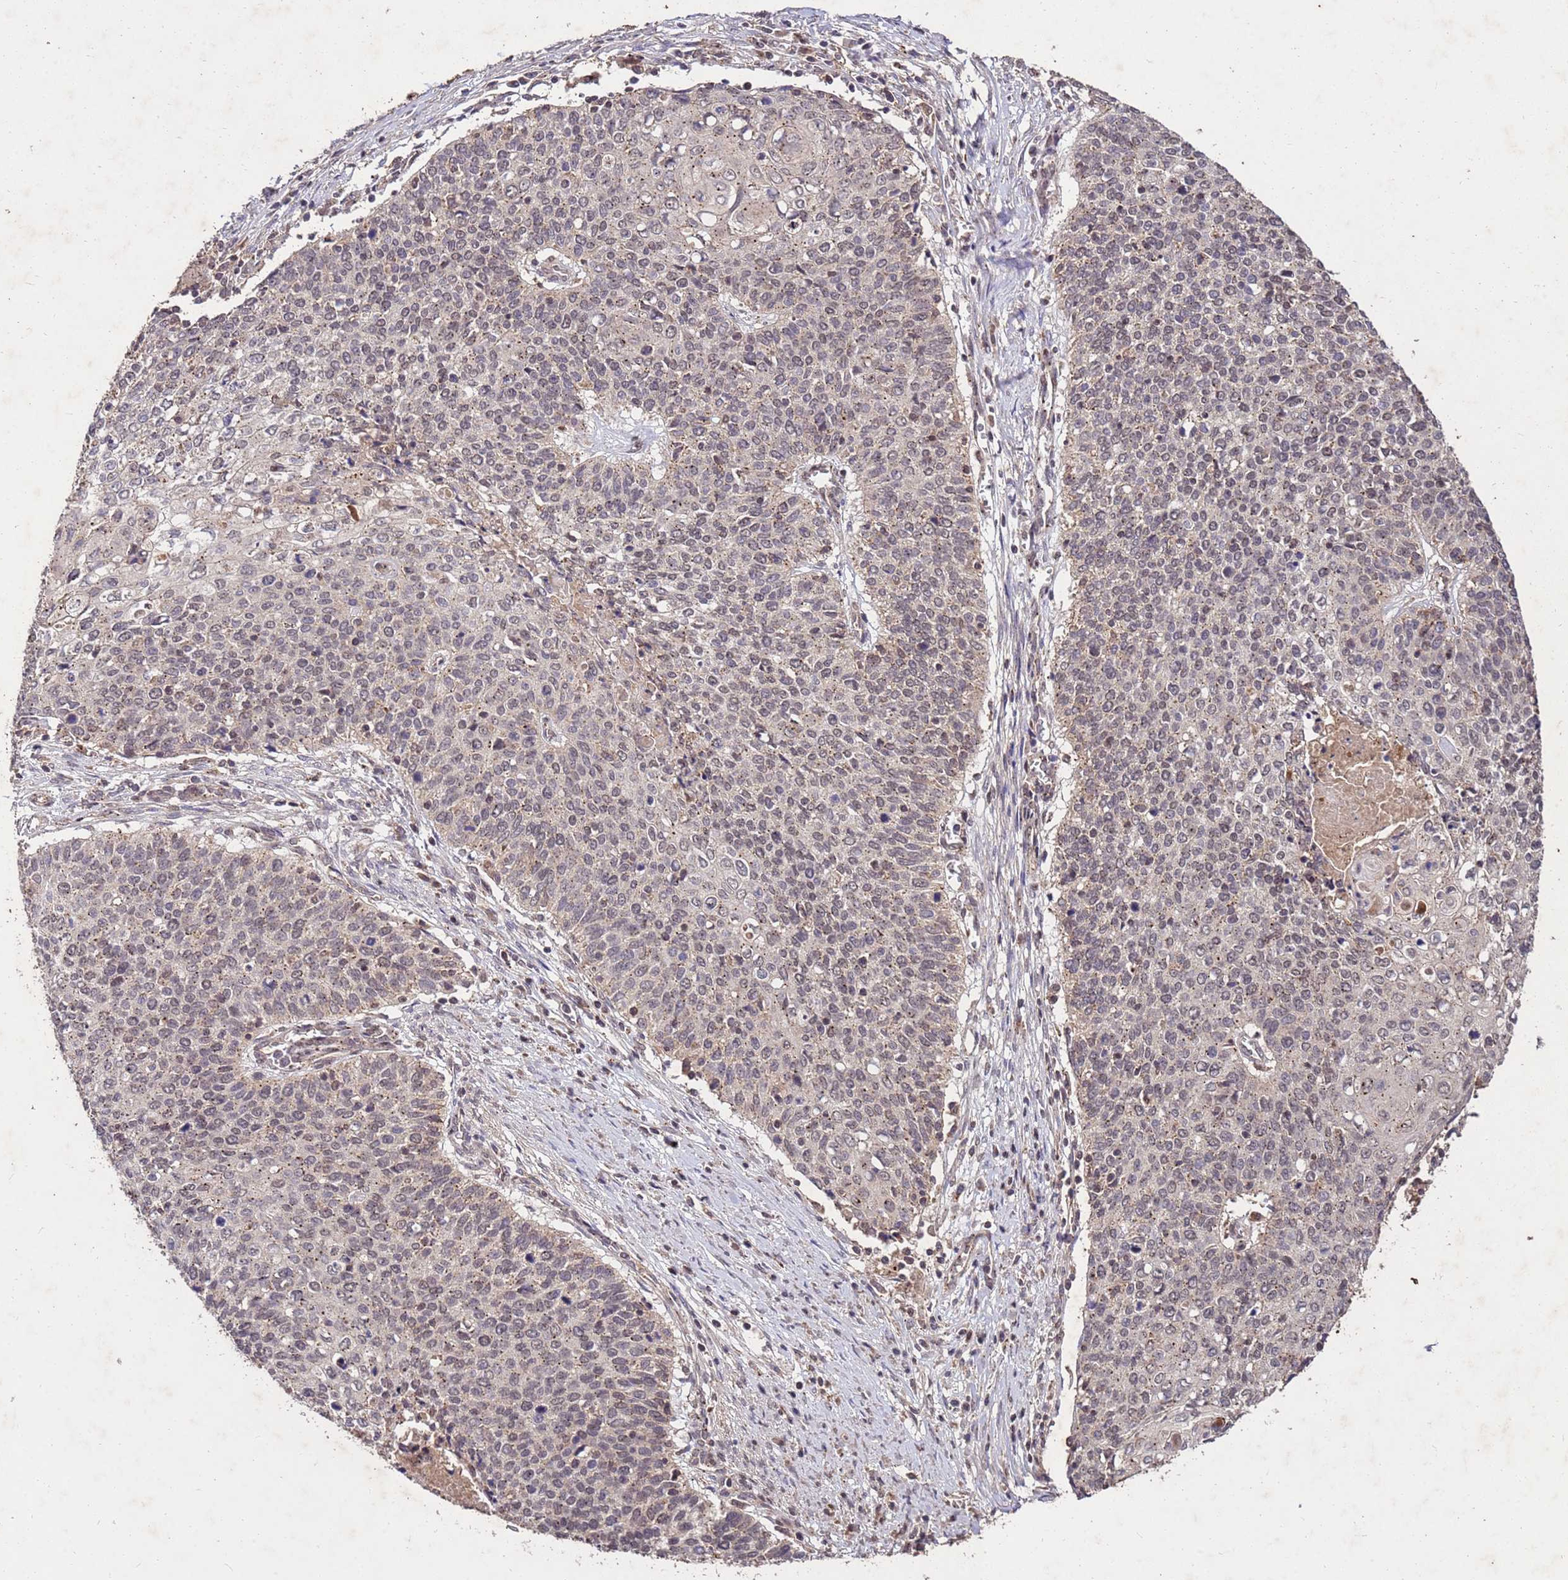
{"staining": {"intensity": "weak", "quantity": "25%-75%", "location": "cytoplasmic/membranous,nuclear"}, "tissue": "cervical cancer", "cell_type": "Tumor cells", "image_type": "cancer", "snomed": [{"axis": "morphology", "description": "Squamous cell carcinoma, NOS"}, {"axis": "topography", "description": "Cervix"}], "caption": "A brown stain highlights weak cytoplasmic/membranous and nuclear staining of a protein in human cervical squamous cell carcinoma tumor cells.", "gene": "TOR4A", "patient": {"sex": "female", "age": 39}}